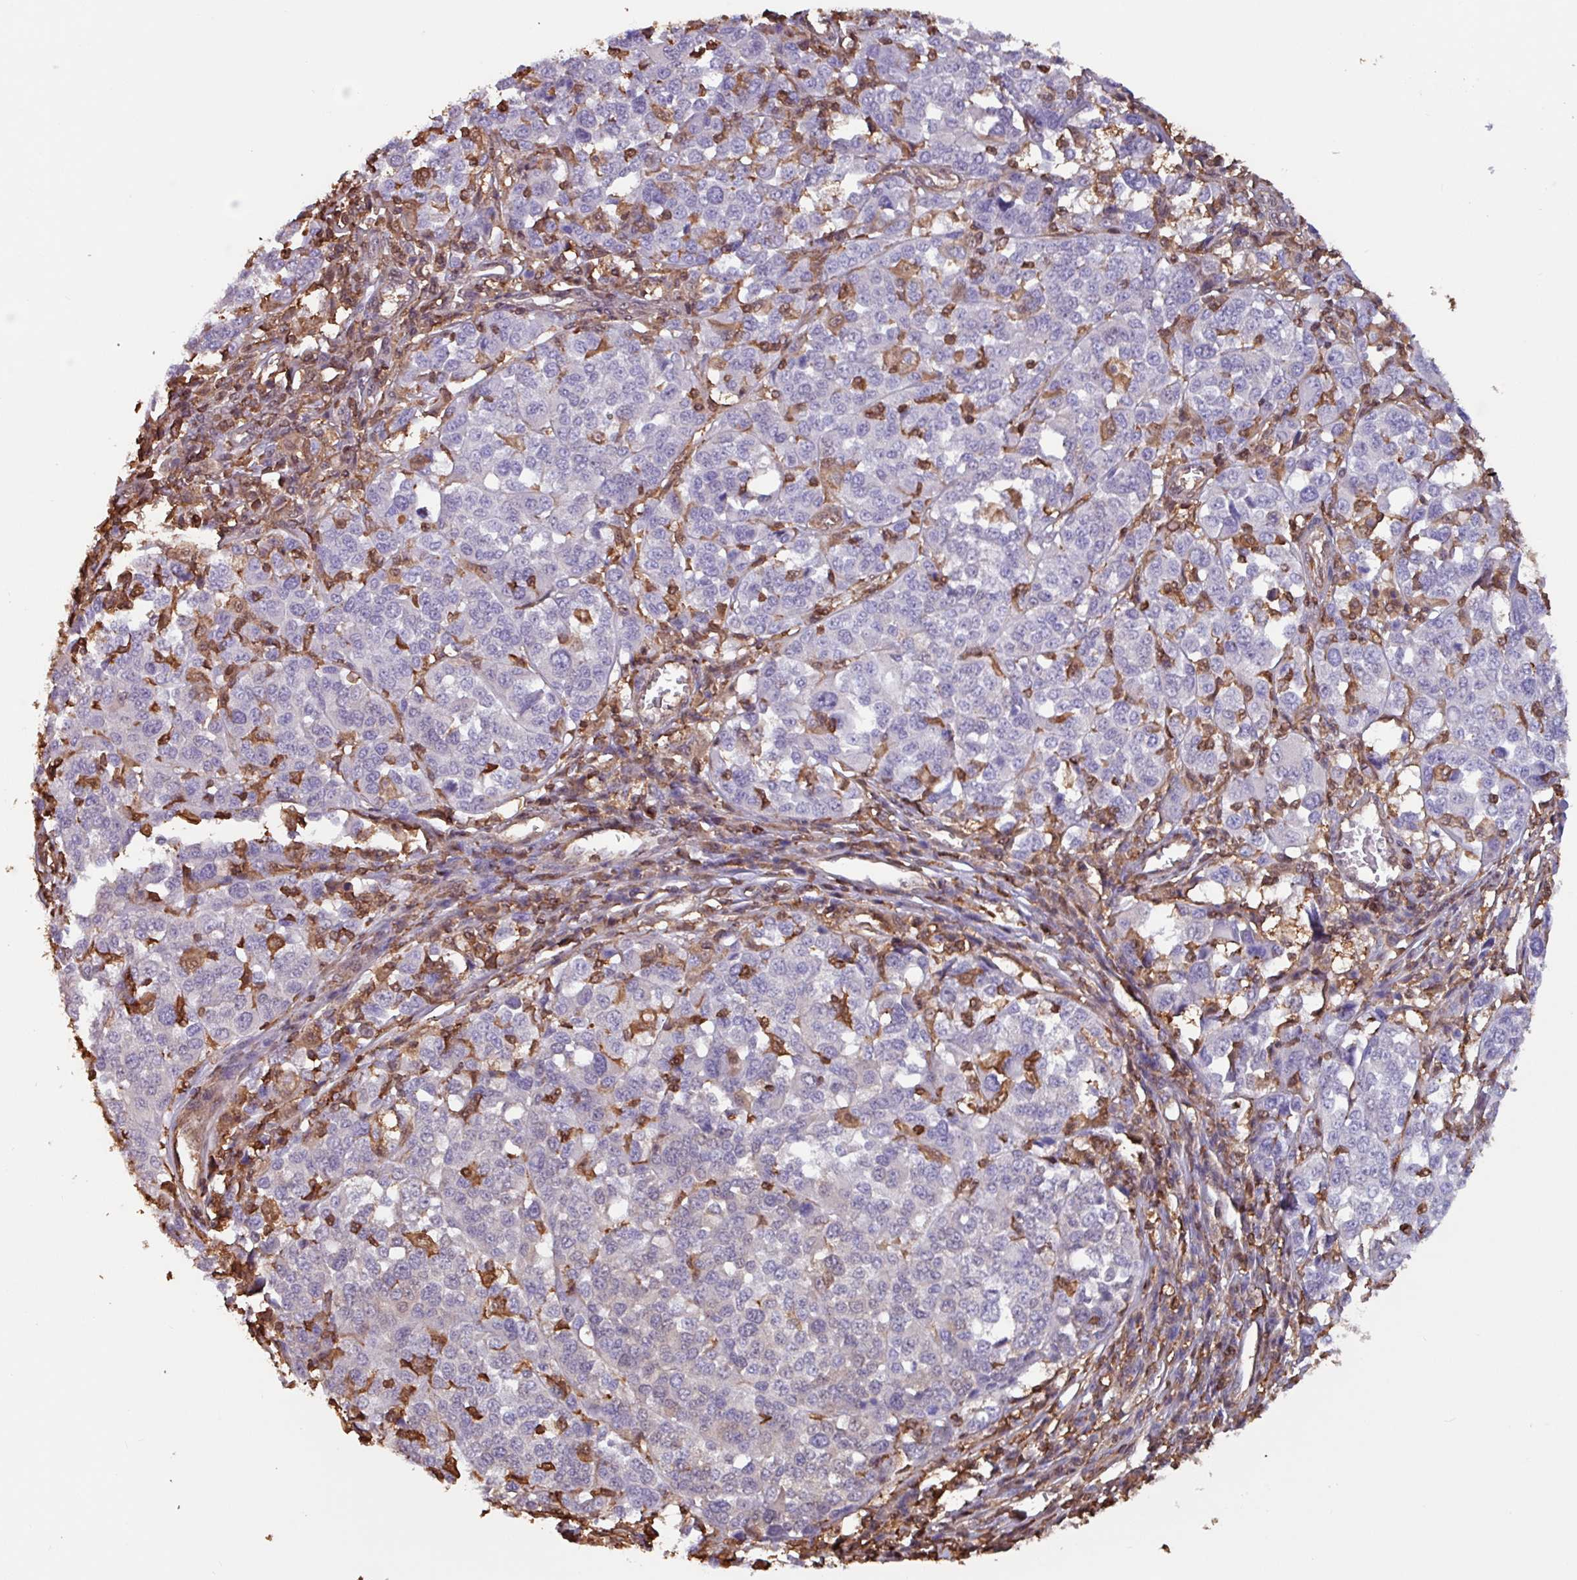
{"staining": {"intensity": "negative", "quantity": "none", "location": "none"}, "tissue": "melanoma", "cell_type": "Tumor cells", "image_type": "cancer", "snomed": [{"axis": "morphology", "description": "Malignant melanoma, Metastatic site"}, {"axis": "topography", "description": "Lymph node"}], "caption": "Photomicrograph shows no protein expression in tumor cells of malignant melanoma (metastatic site) tissue.", "gene": "ARHGDIB", "patient": {"sex": "male", "age": 44}}